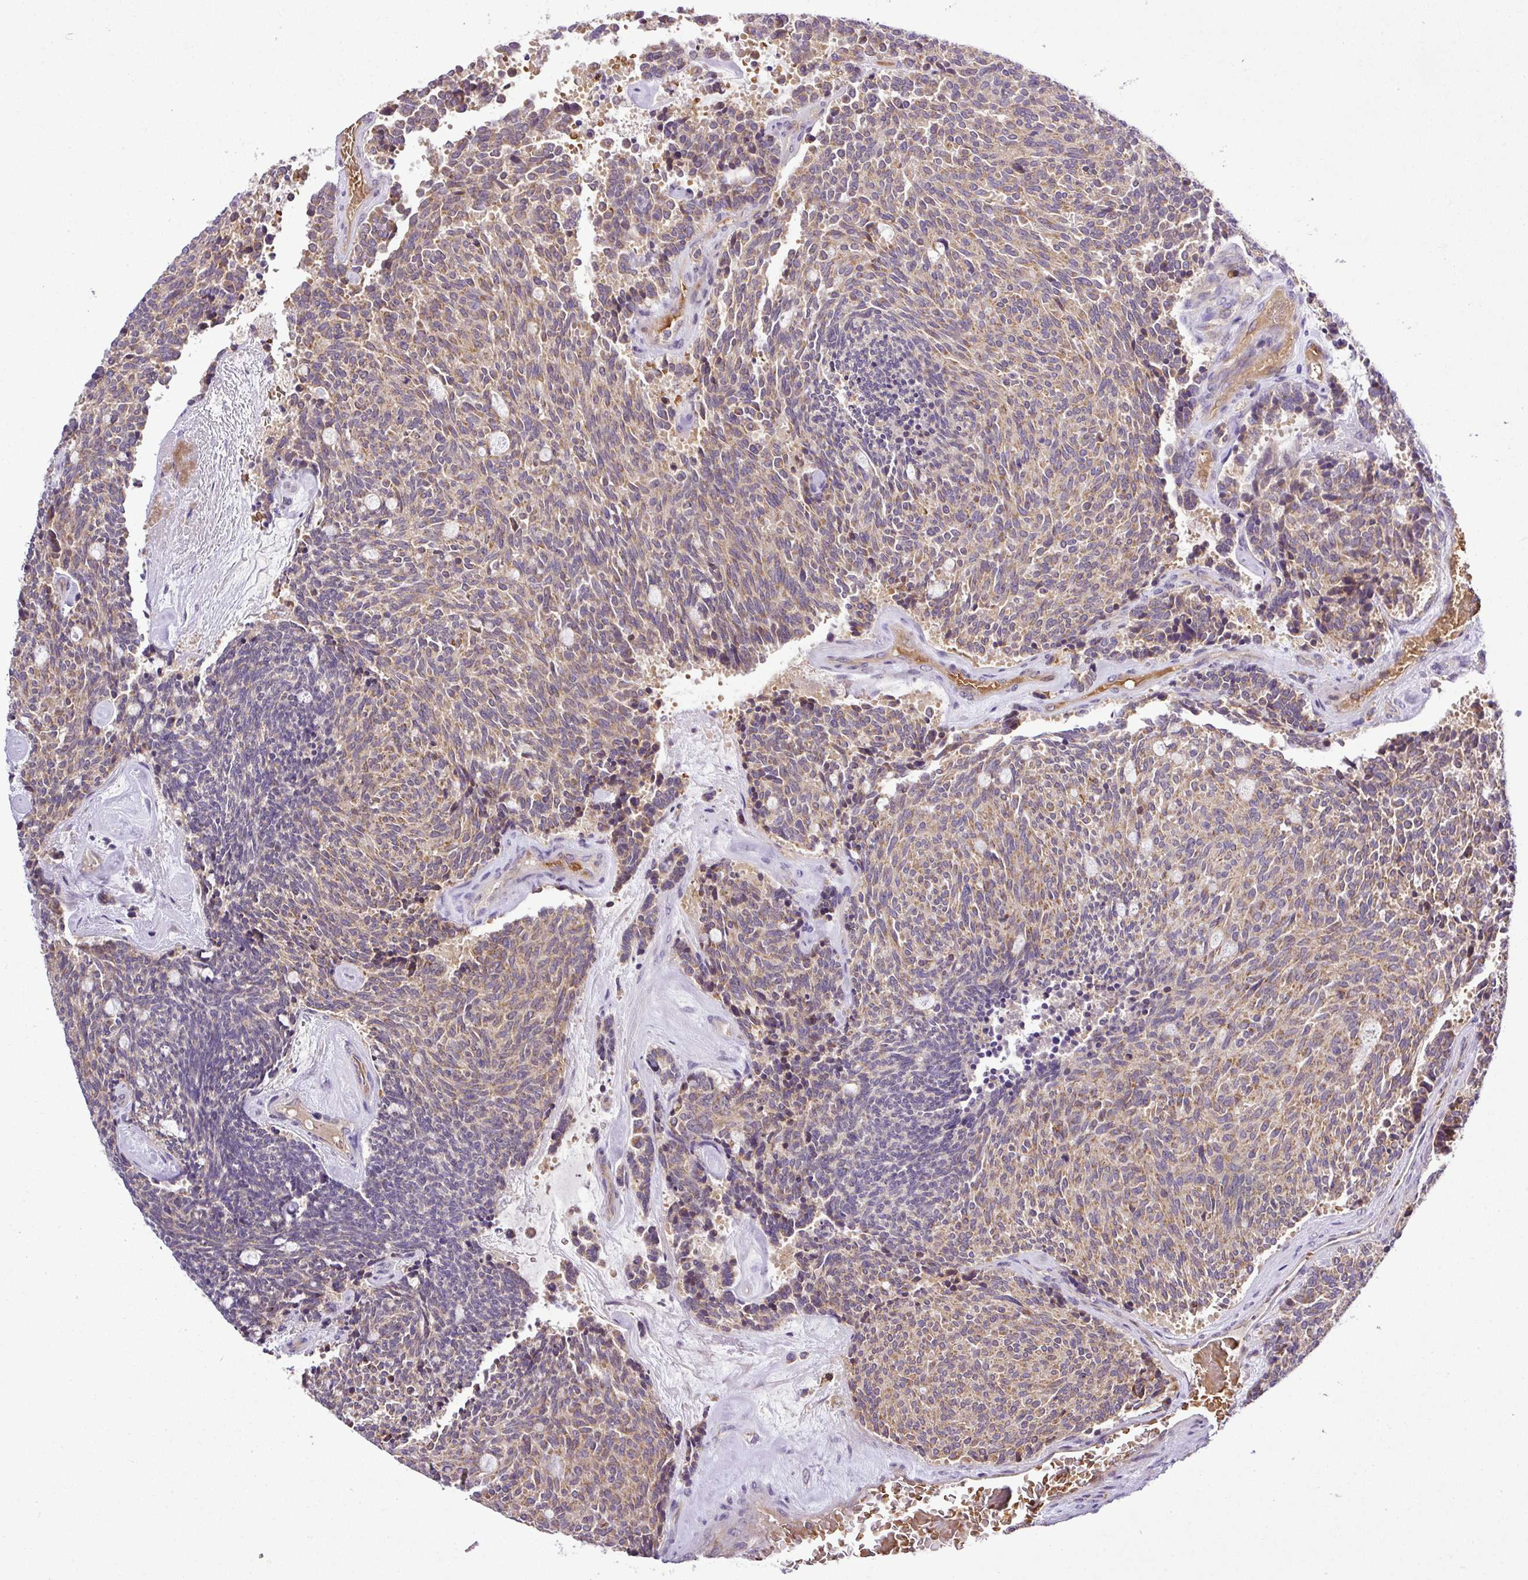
{"staining": {"intensity": "moderate", "quantity": ">75%", "location": "cytoplasmic/membranous"}, "tissue": "carcinoid", "cell_type": "Tumor cells", "image_type": "cancer", "snomed": [{"axis": "morphology", "description": "Carcinoid, malignant, NOS"}, {"axis": "topography", "description": "Pancreas"}], "caption": "Immunohistochemistry (IHC) image of carcinoid stained for a protein (brown), which shows medium levels of moderate cytoplasmic/membranous staining in approximately >75% of tumor cells.", "gene": "ZNF513", "patient": {"sex": "female", "age": 54}}